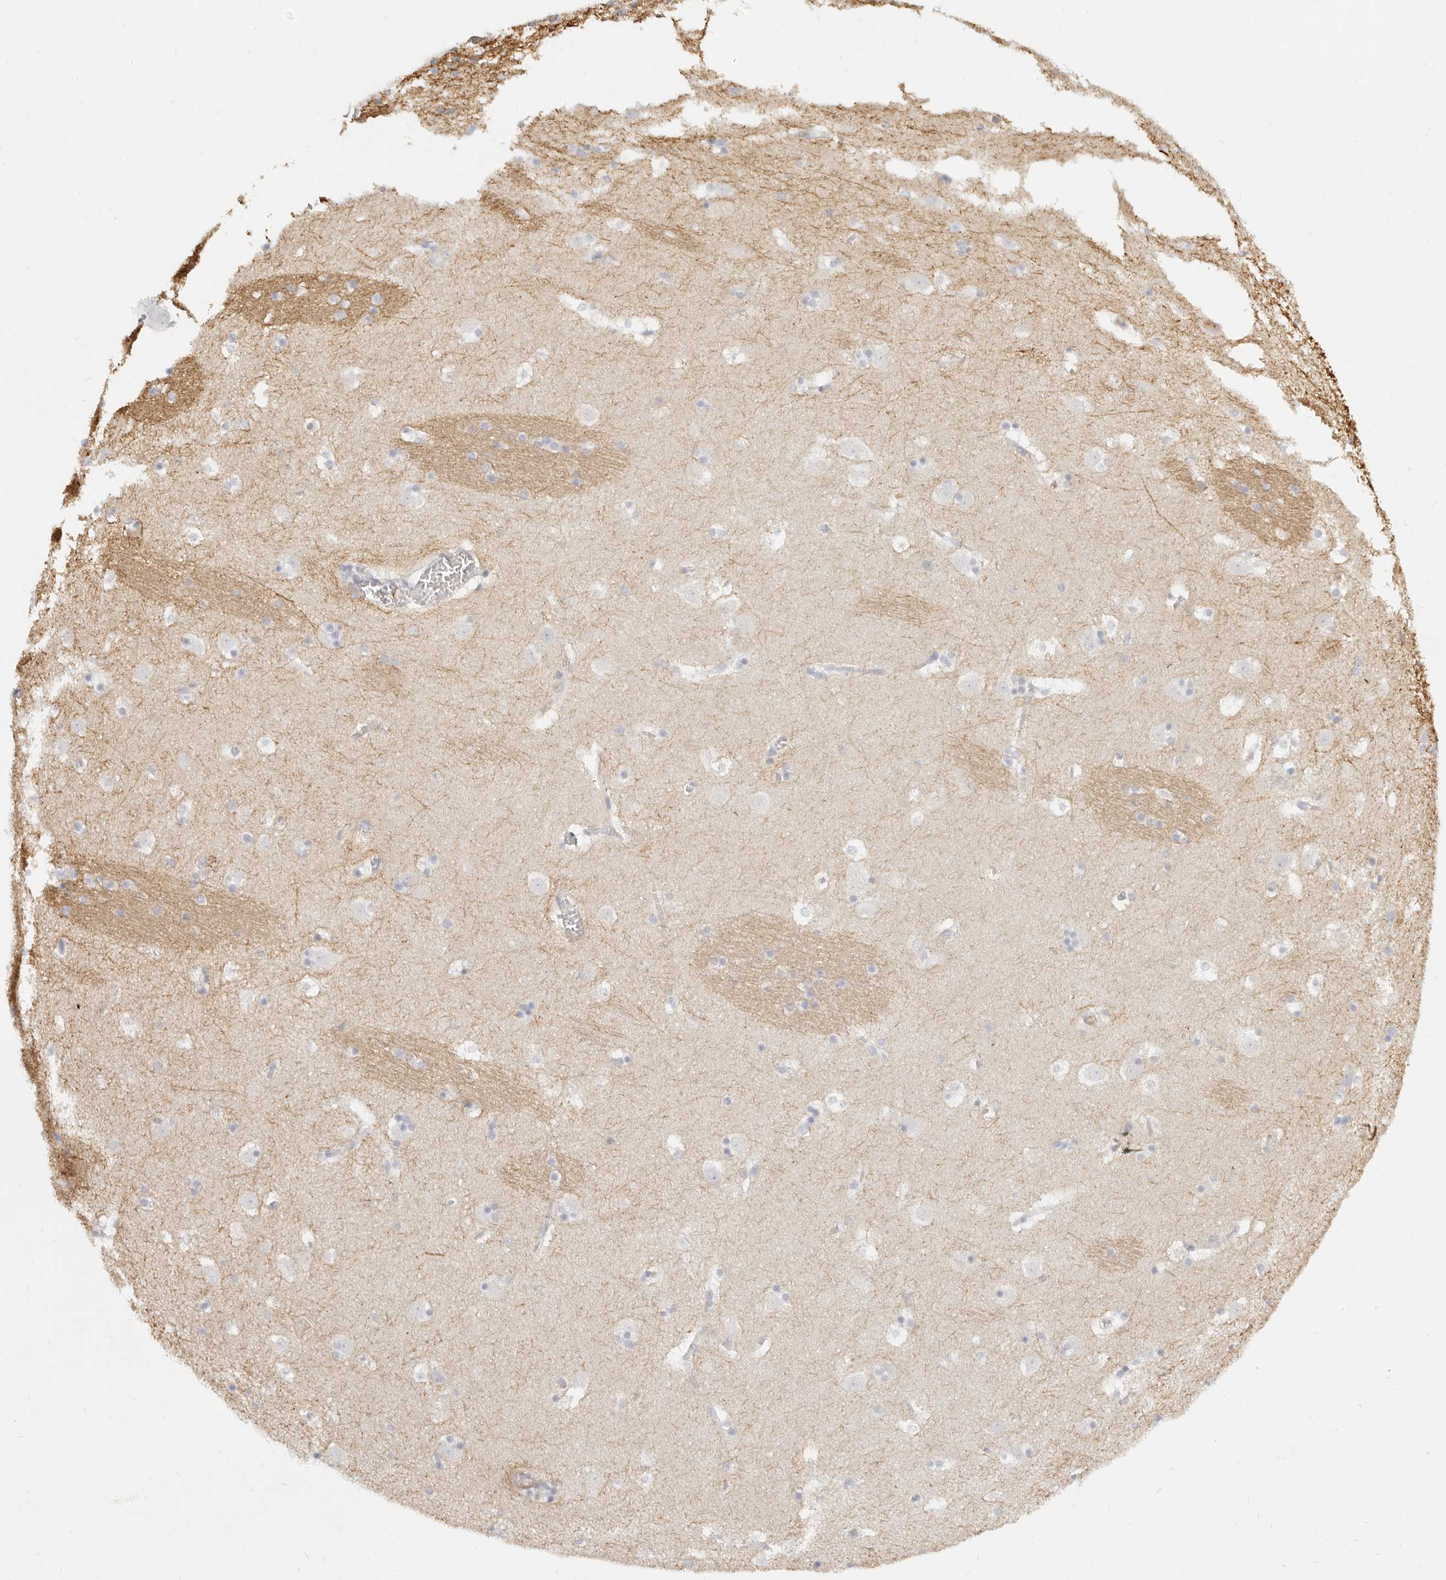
{"staining": {"intensity": "negative", "quantity": "none", "location": "none"}, "tissue": "caudate", "cell_type": "Glial cells", "image_type": "normal", "snomed": [{"axis": "morphology", "description": "Normal tissue, NOS"}, {"axis": "topography", "description": "Lateral ventricle wall"}], "caption": "This is a photomicrograph of immunohistochemistry staining of unremarkable caudate, which shows no staining in glial cells.", "gene": "NIBAN1", "patient": {"sex": "male", "age": 45}}